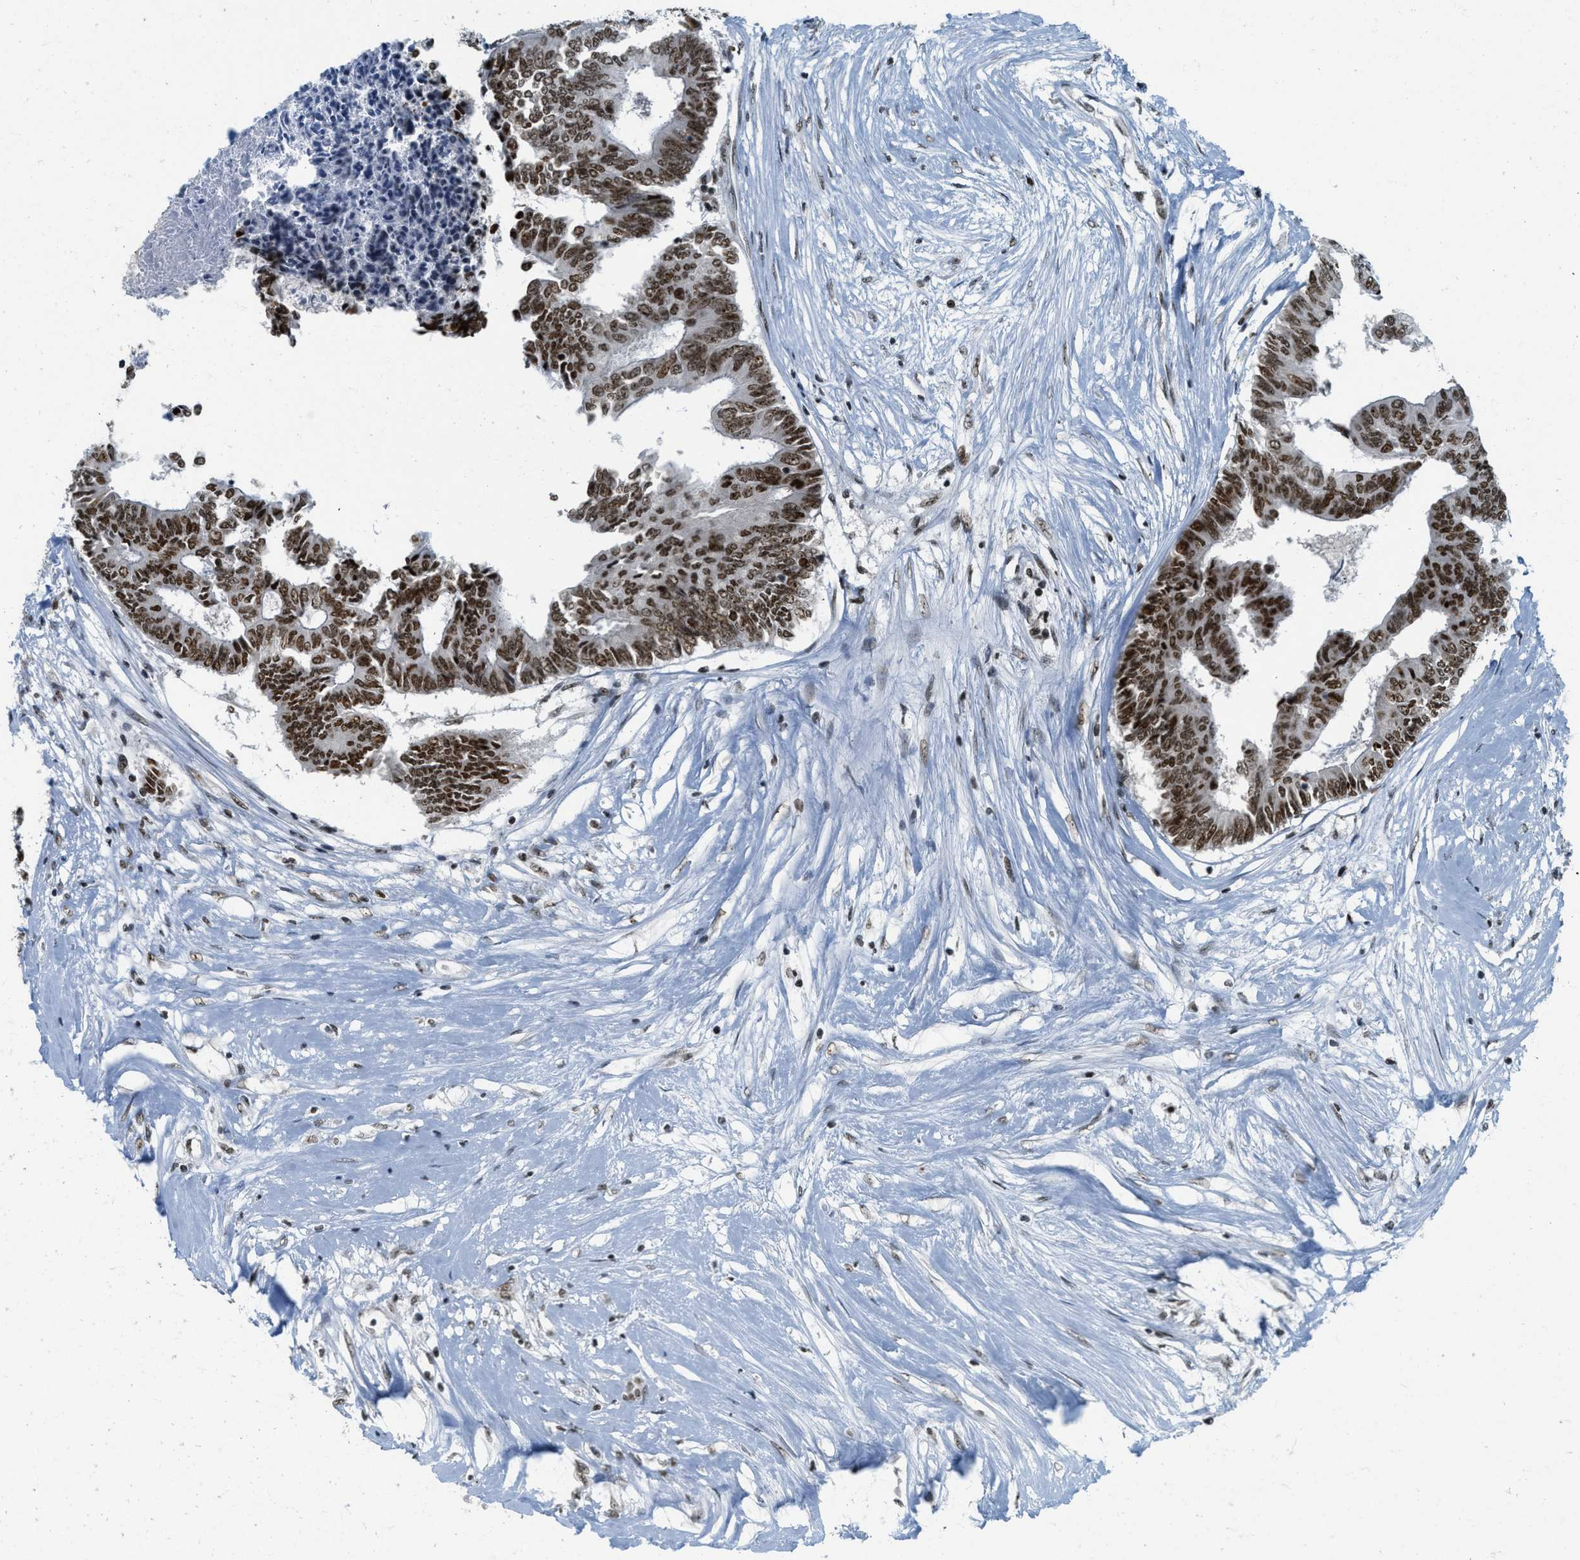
{"staining": {"intensity": "strong", "quantity": ">75%", "location": "nuclear"}, "tissue": "colorectal cancer", "cell_type": "Tumor cells", "image_type": "cancer", "snomed": [{"axis": "morphology", "description": "Adenocarcinoma, NOS"}, {"axis": "topography", "description": "Rectum"}], "caption": "Protein staining demonstrates strong nuclear staining in approximately >75% of tumor cells in colorectal adenocarcinoma. The protein is stained brown, and the nuclei are stained in blue (DAB IHC with brightfield microscopy, high magnification).", "gene": "URB1", "patient": {"sex": "male", "age": 63}}